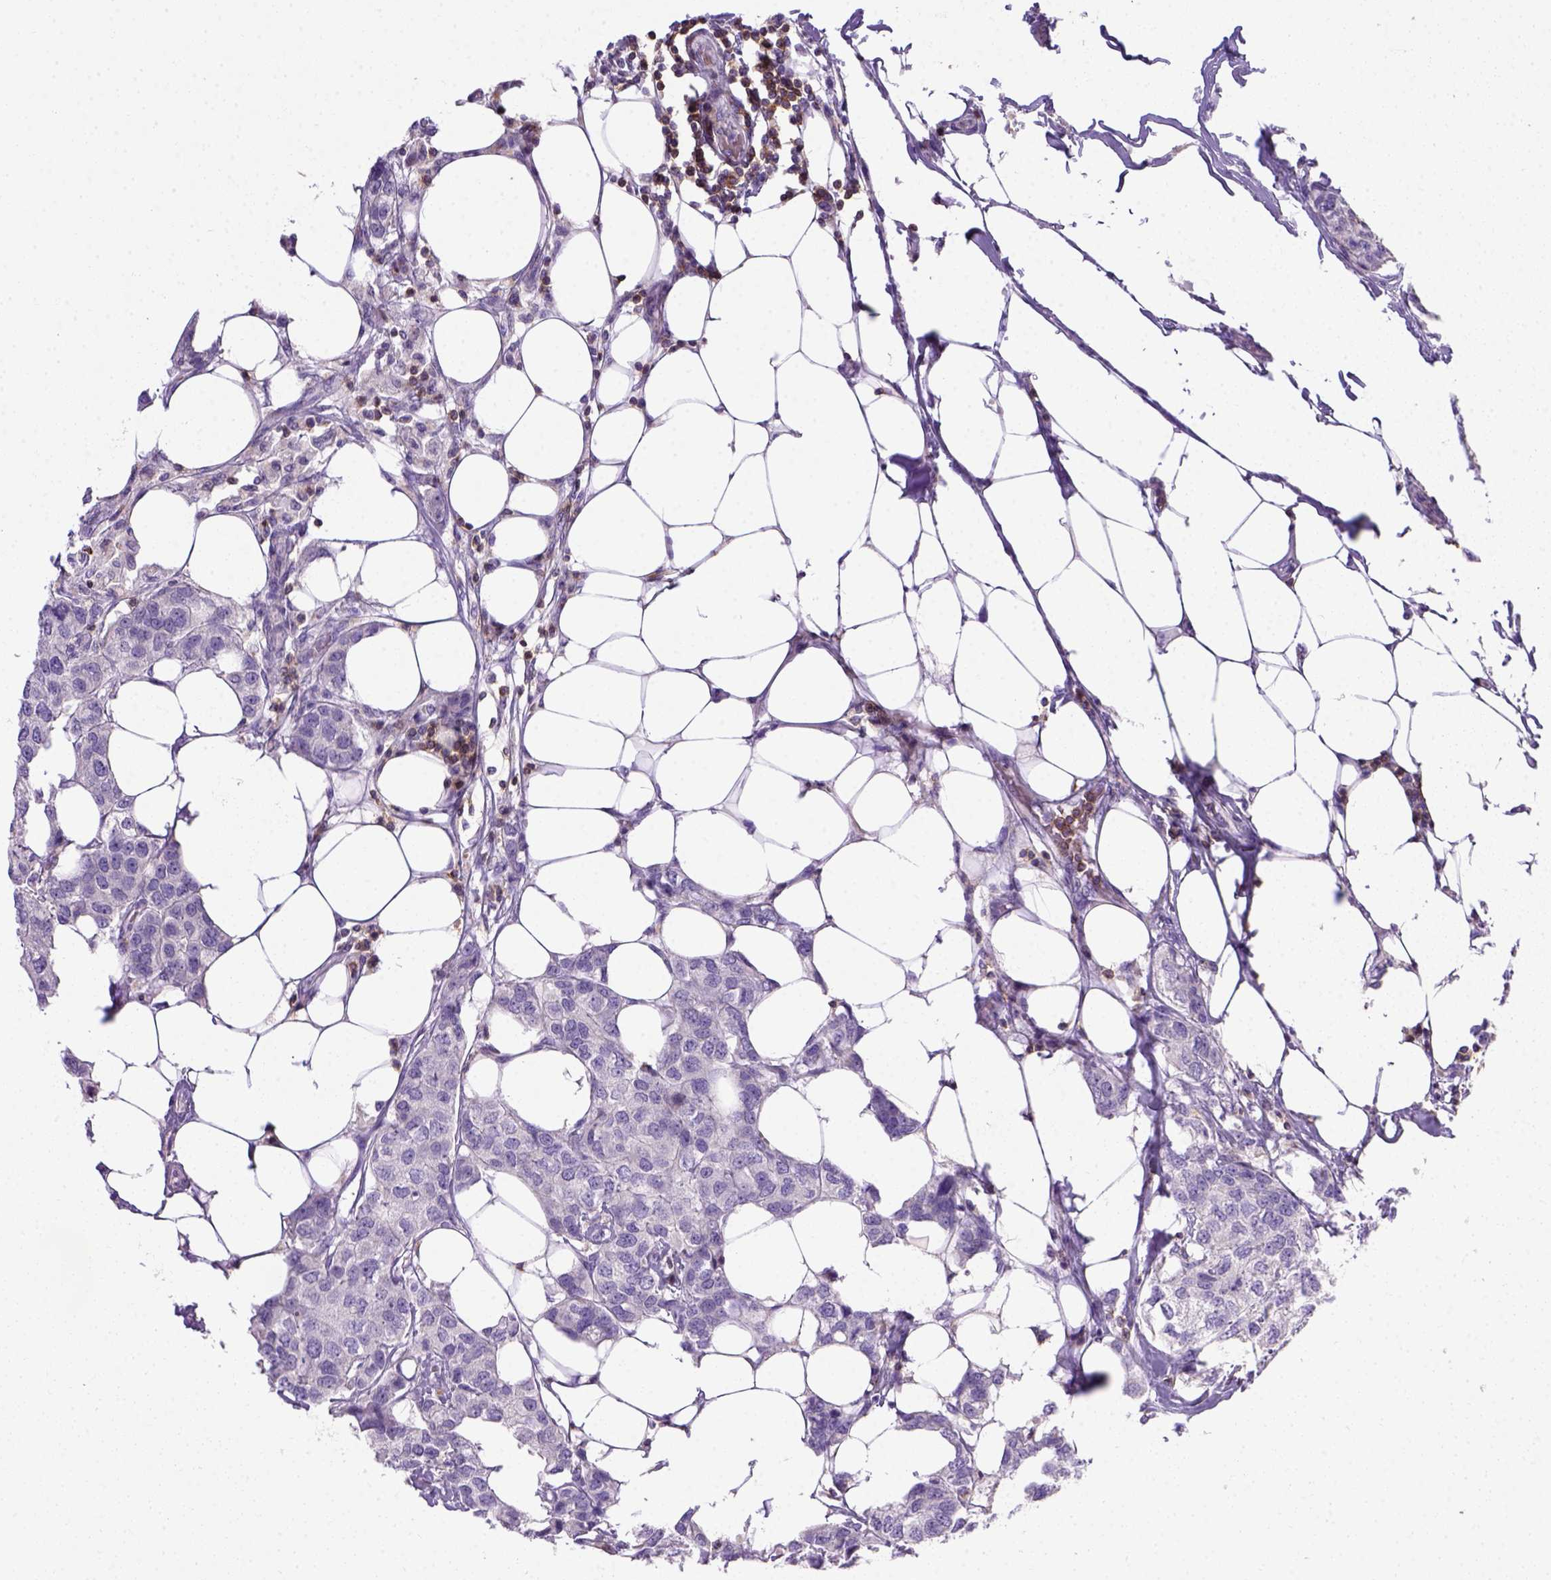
{"staining": {"intensity": "negative", "quantity": "none", "location": "none"}, "tissue": "breast cancer", "cell_type": "Tumor cells", "image_type": "cancer", "snomed": [{"axis": "morphology", "description": "Duct carcinoma"}, {"axis": "topography", "description": "Breast"}], "caption": "The IHC photomicrograph has no significant staining in tumor cells of breast invasive ductal carcinoma tissue.", "gene": "CD3E", "patient": {"sex": "female", "age": 80}}